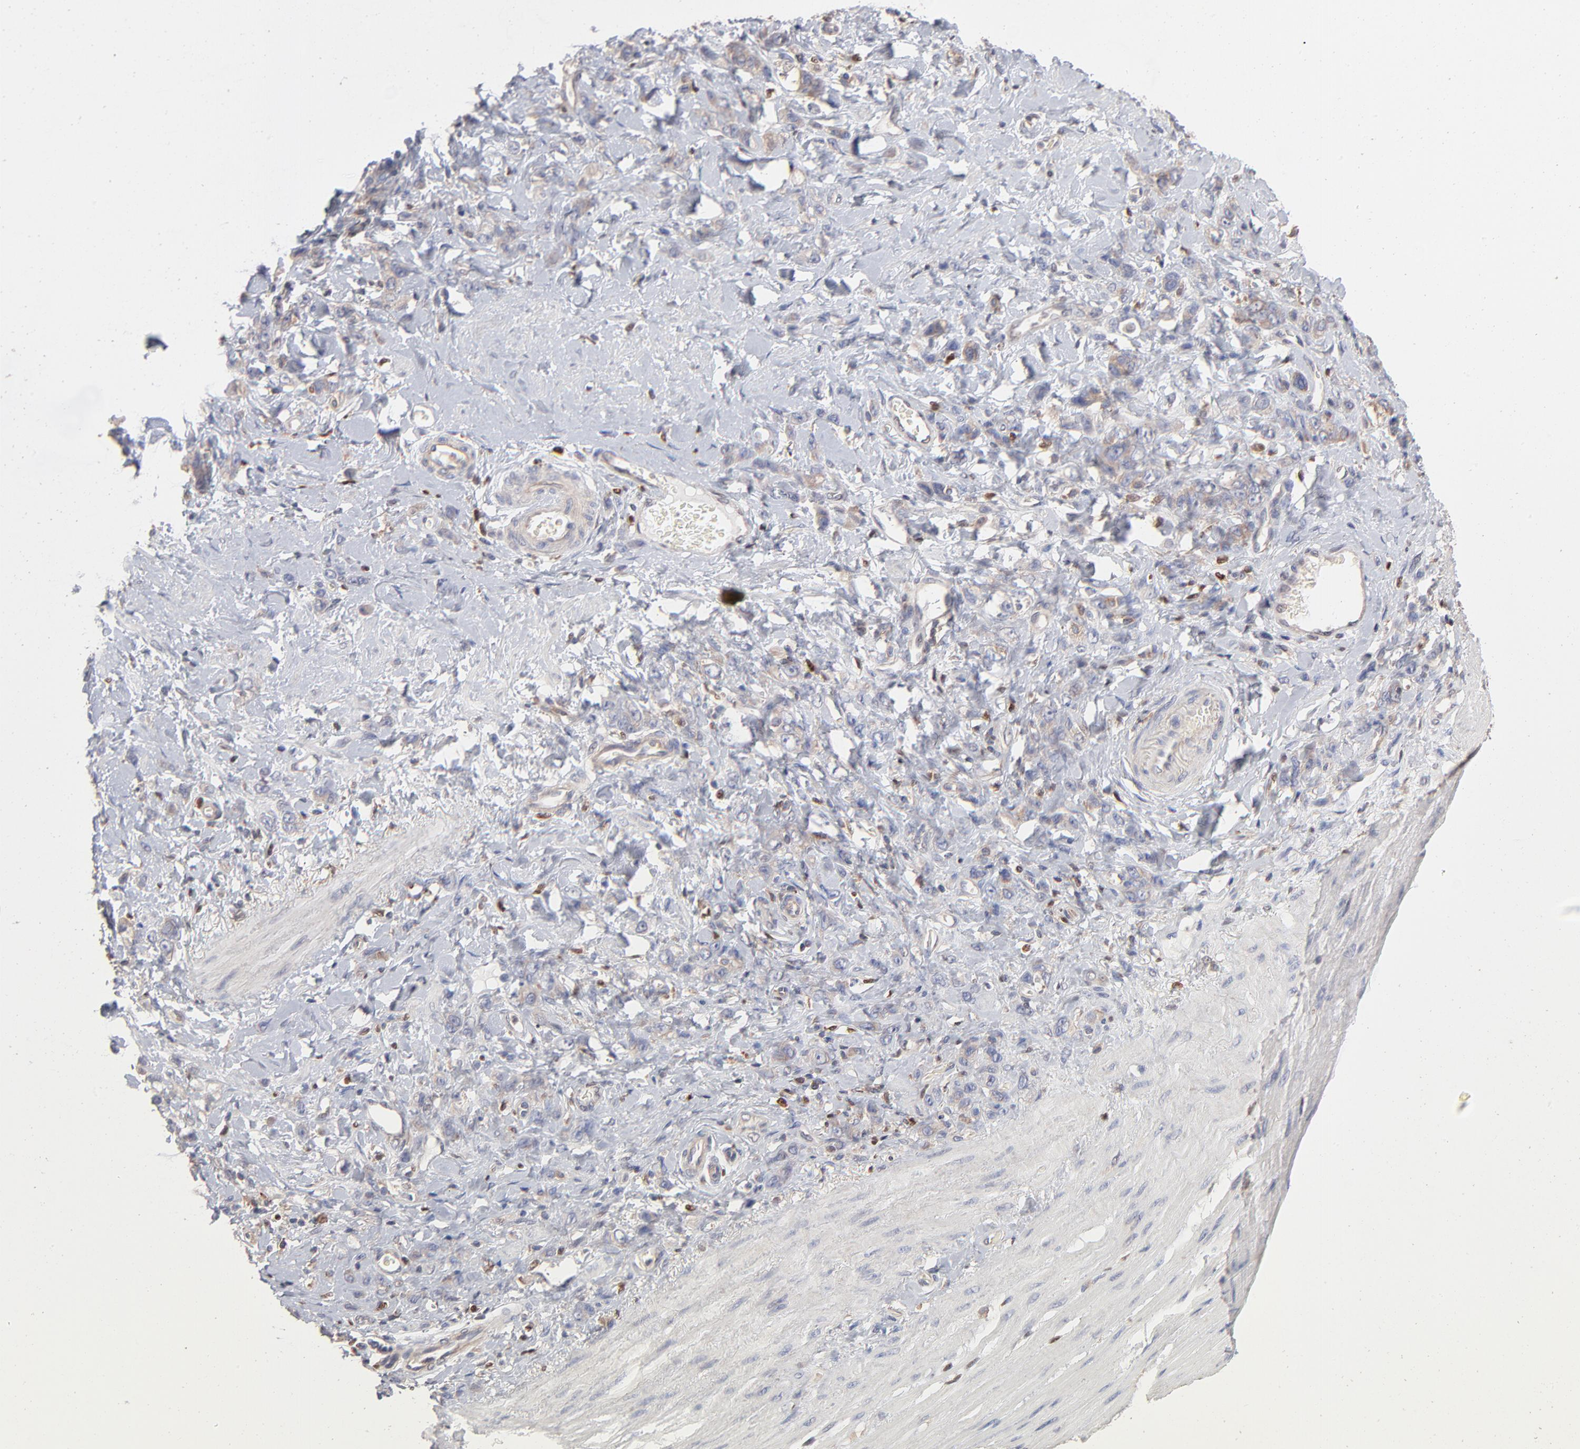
{"staining": {"intensity": "weak", "quantity": ">75%", "location": "cytoplasmic/membranous"}, "tissue": "stomach cancer", "cell_type": "Tumor cells", "image_type": "cancer", "snomed": [{"axis": "morphology", "description": "Normal tissue, NOS"}, {"axis": "morphology", "description": "Adenocarcinoma, NOS"}, {"axis": "topography", "description": "Stomach"}], "caption": "Stomach adenocarcinoma stained with a protein marker reveals weak staining in tumor cells.", "gene": "ARHGEF6", "patient": {"sex": "male", "age": 82}}